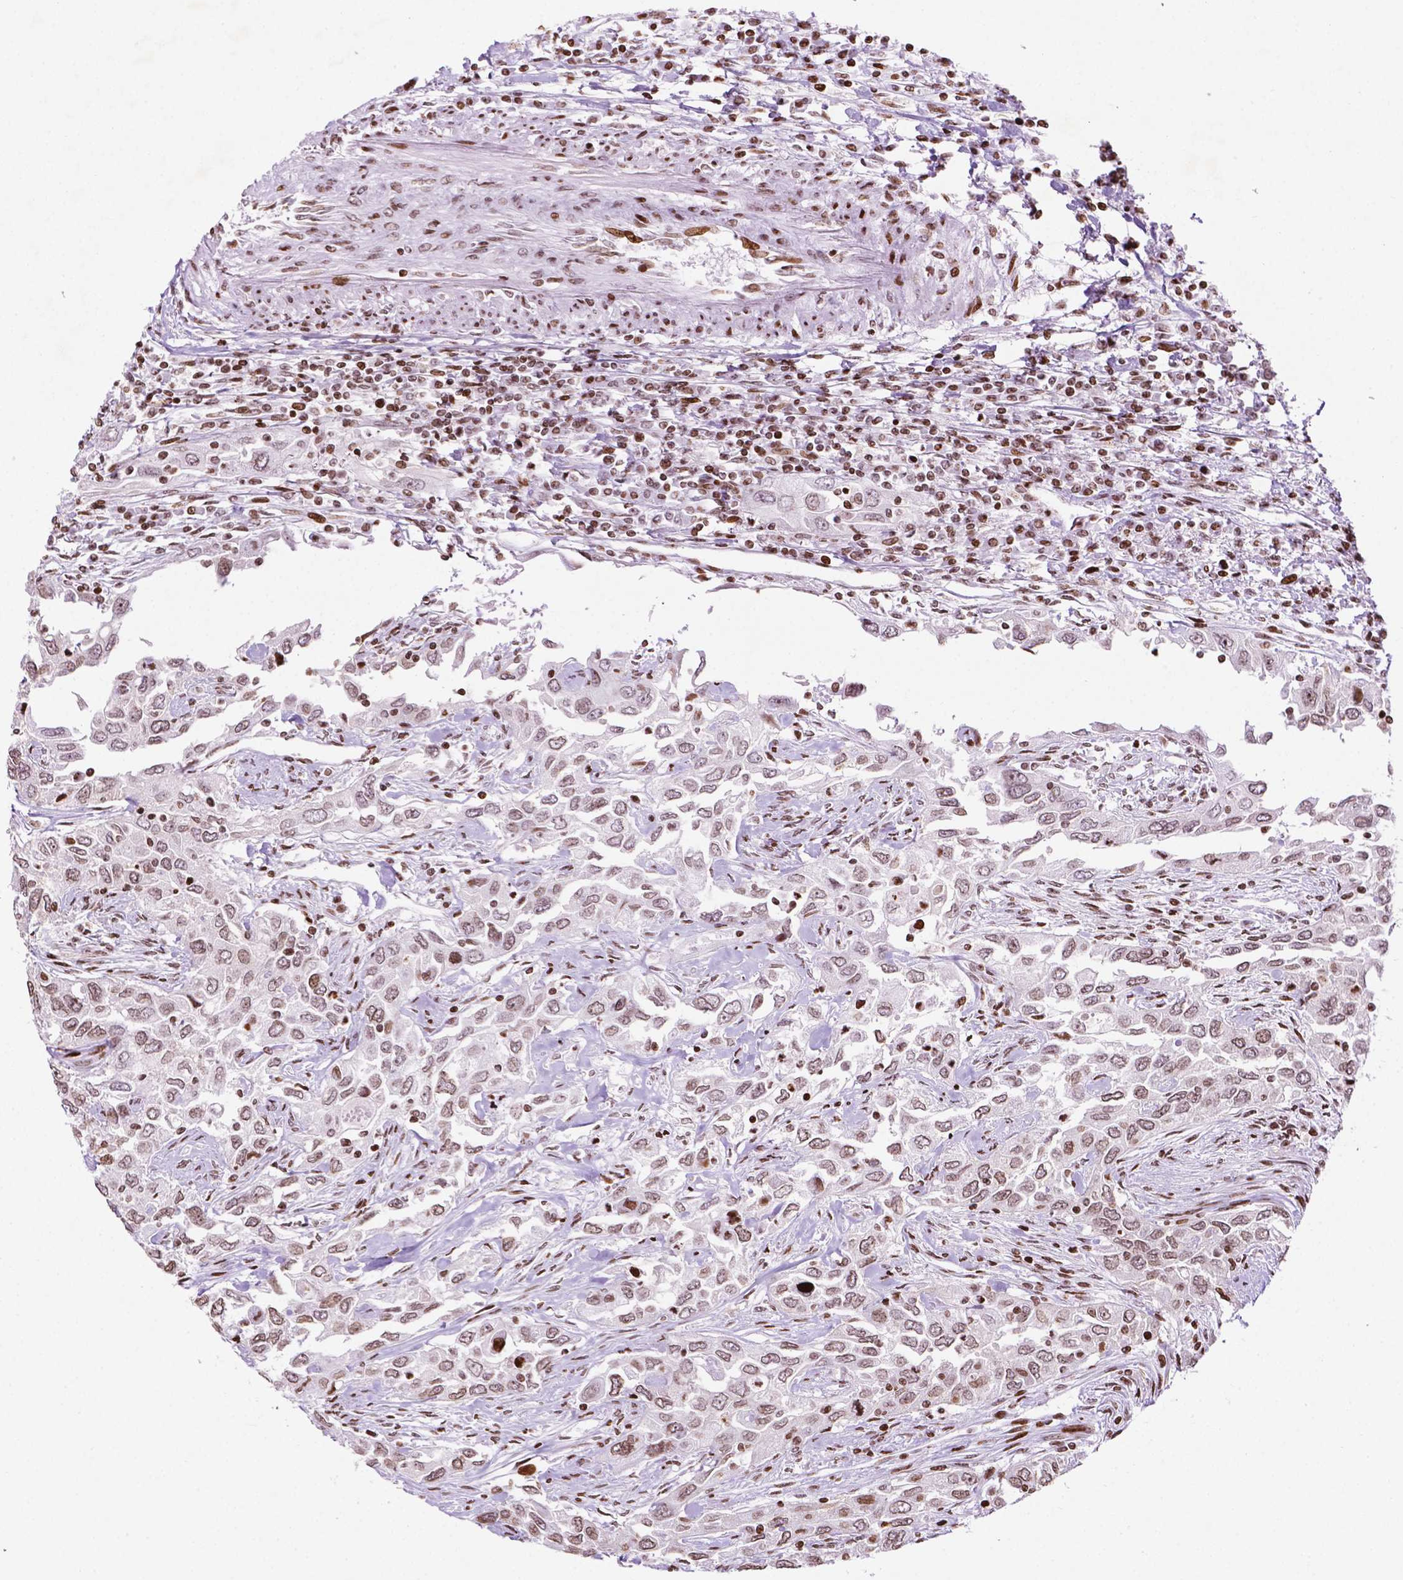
{"staining": {"intensity": "moderate", "quantity": "25%-75%", "location": "nuclear"}, "tissue": "urothelial cancer", "cell_type": "Tumor cells", "image_type": "cancer", "snomed": [{"axis": "morphology", "description": "Urothelial carcinoma, High grade"}, {"axis": "topography", "description": "Urinary bladder"}], "caption": "Immunohistochemical staining of human urothelial cancer demonstrates moderate nuclear protein positivity in approximately 25%-75% of tumor cells. Immunohistochemistry (ihc) stains the protein in brown and the nuclei are stained blue.", "gene": "TMEM250", "patient": {"sex": "male", "age": 76}}